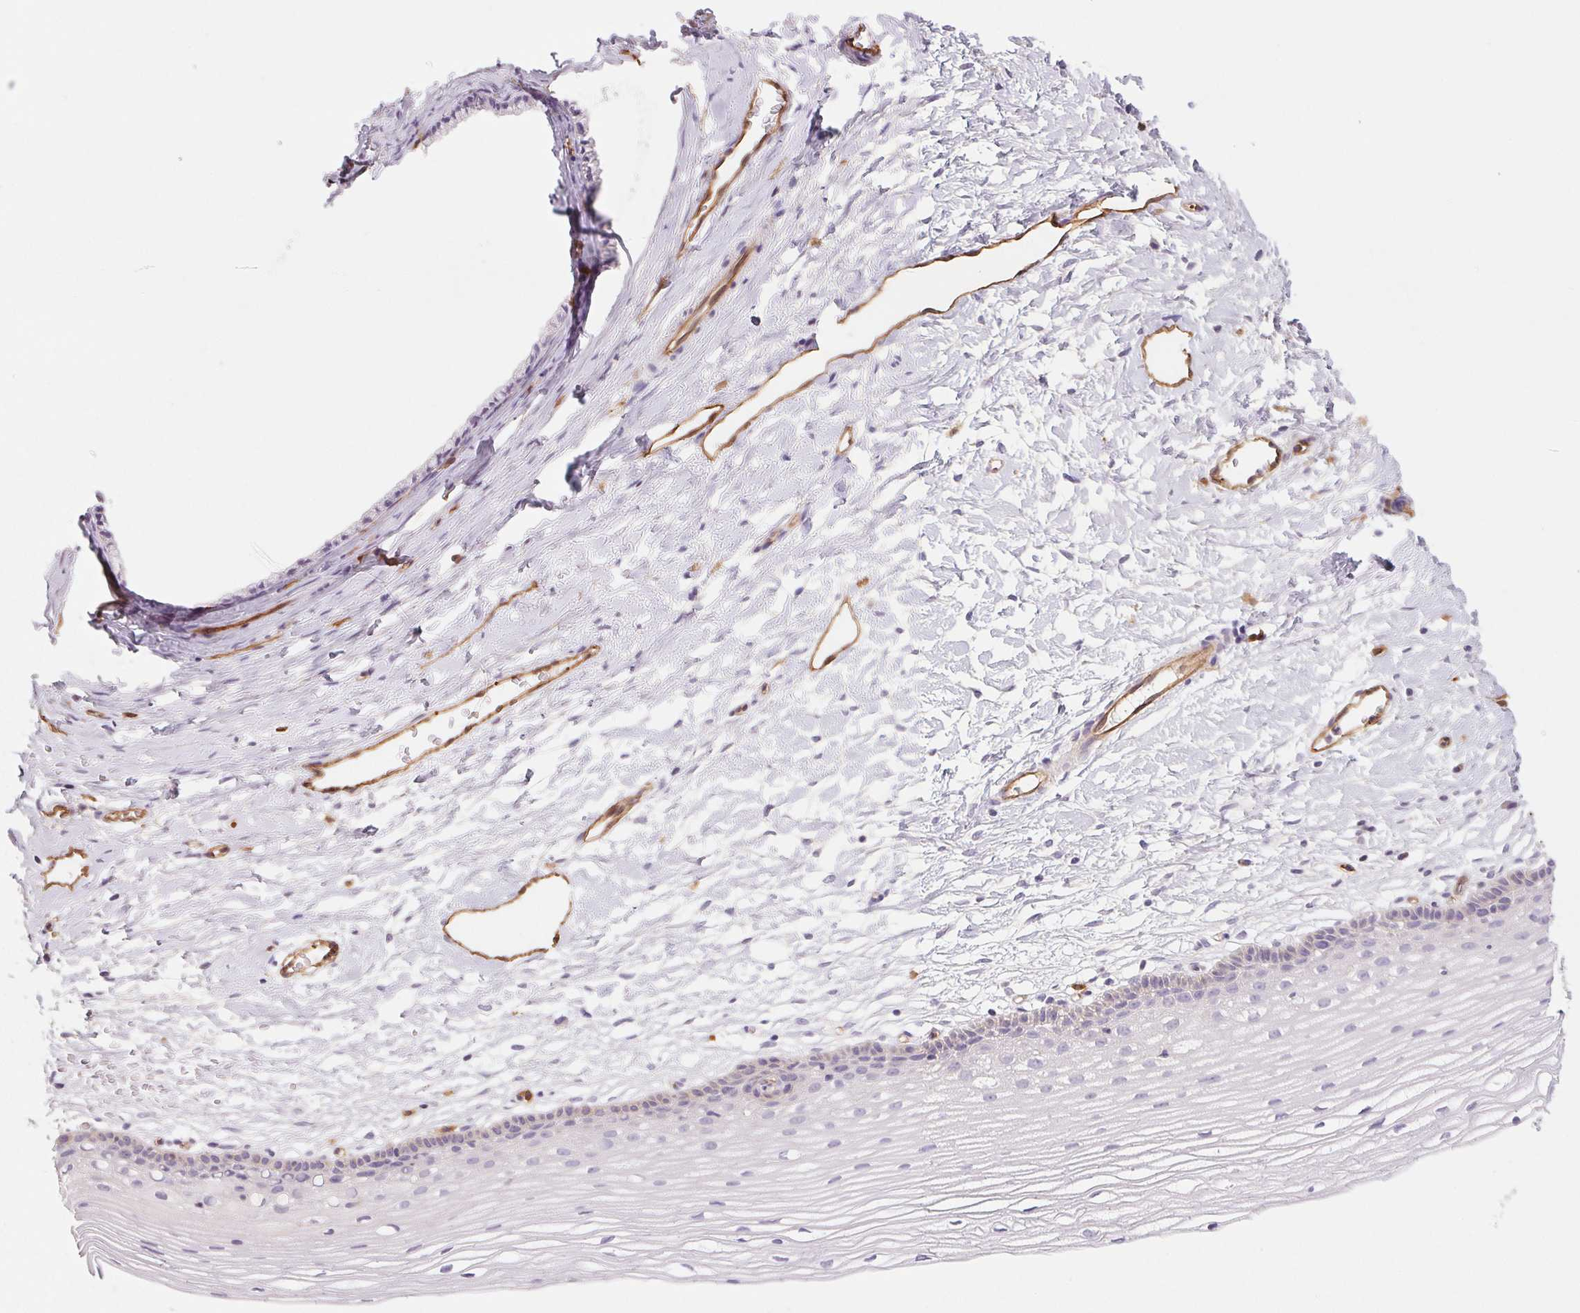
{"staining": {"intensity": "negative", "quantity": "none", "location": "none"}, "tissue": "cervix", "cell_type": "Glandular cells", "image_type": "normal", "snomed": [{"axis": "morphology", "description": "Normal tissue, NOS"}, {"axis": "topography", "description": "Cervix"}], "caption": "The photomicrograph shows no significant positivity in glandular cells of cervix.", "gene": "ANKRD13B", "patient": {"sex": "female", "age": 40}}